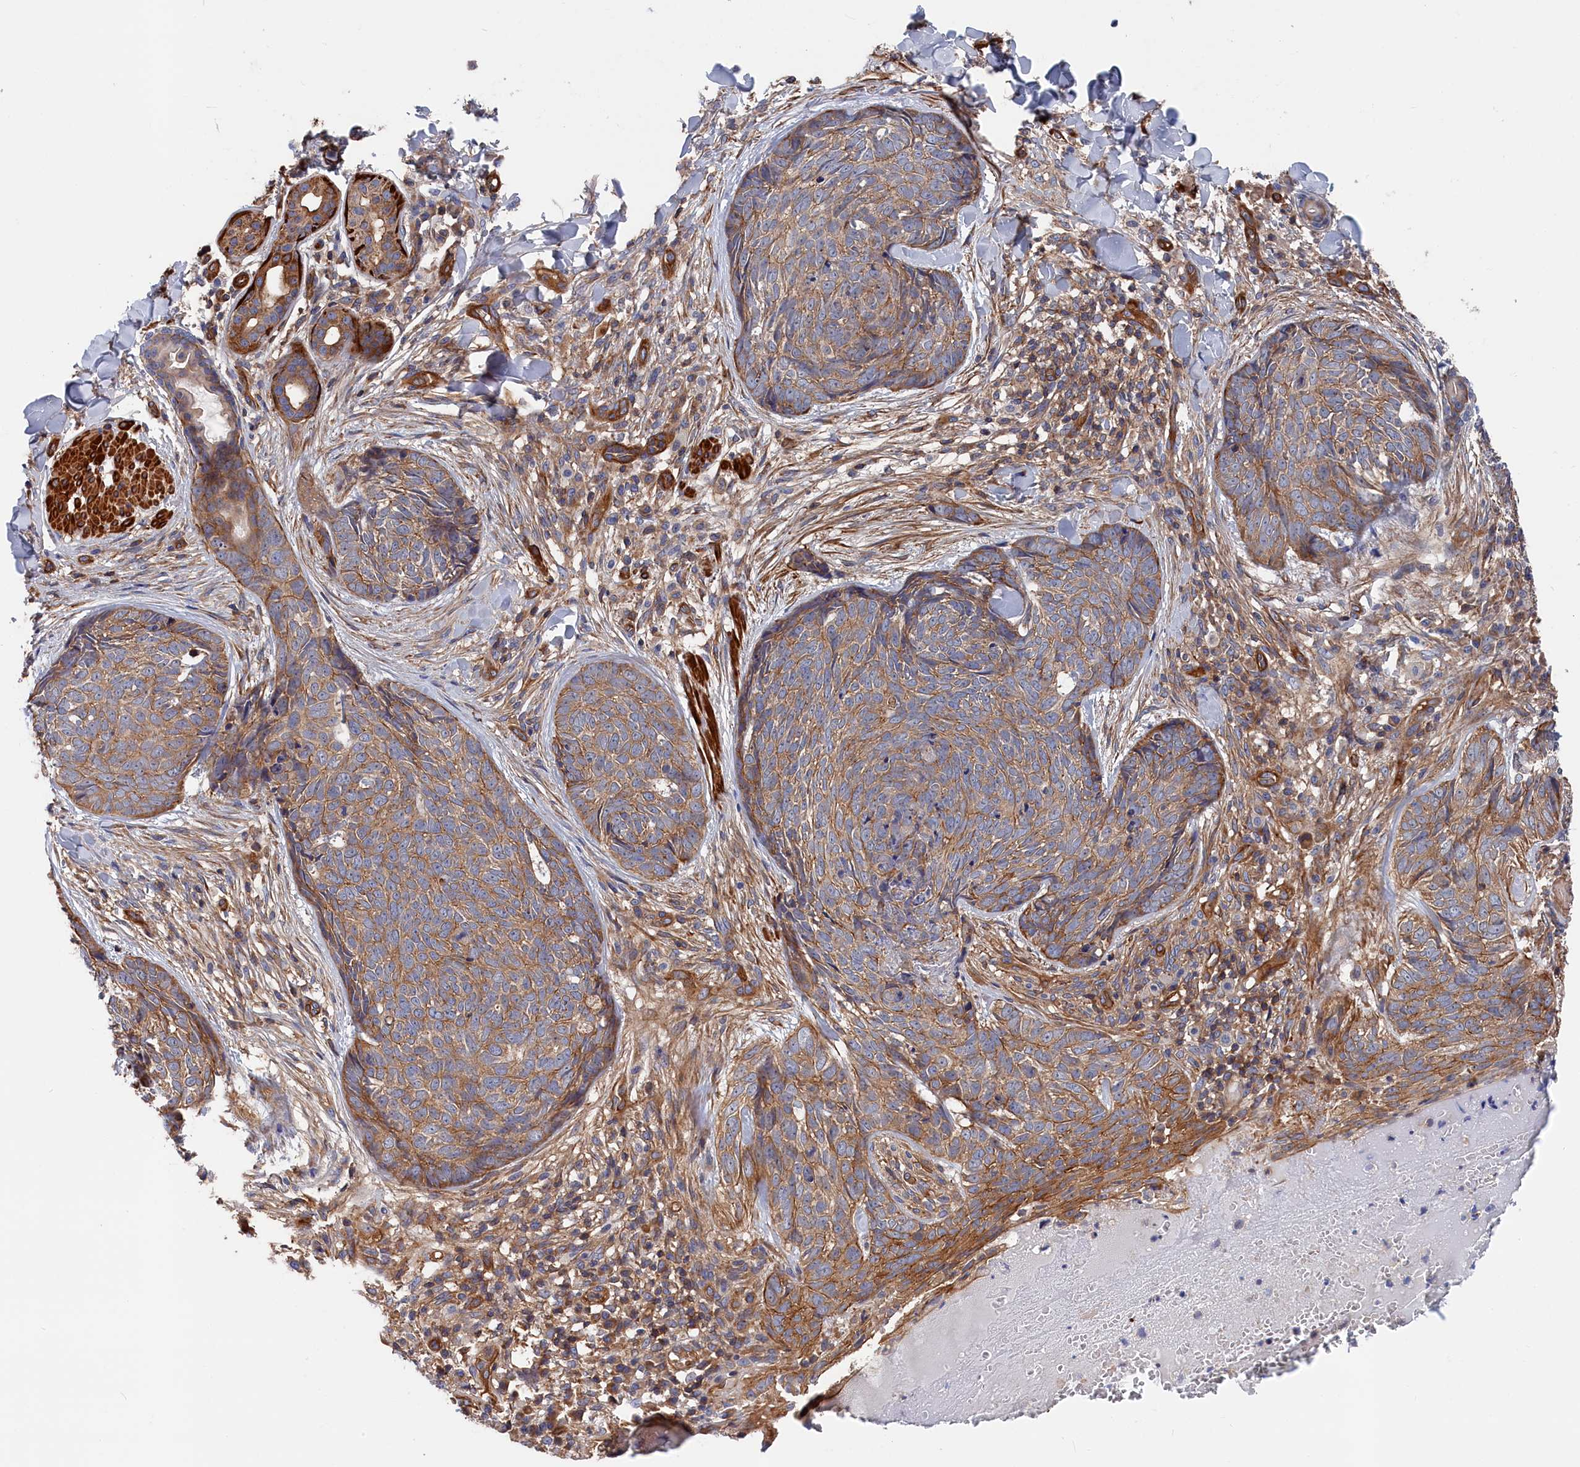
{"staining": {"intensity": "moderate", "quantity": ">75%", "location": "cytoplasmic/membranous"}, "tissue": "skin cancer", "cell_type": "Tumor cells", "image_type": "cancer", "snomed": [{"axis": "morphology", "description": "Basal cell carcinoma"}, {"axis": "topography", "description": "Skin"}], "caption": "This histopathology image demonstrates immunohistochemistry staining of skin cancer (basal cell carcinoma), with medium moderate cytoplasmic/membranous expression in about >75% of tumor cells.", "gene": "LDHD", "patient": {"sex": "female", "age": 61}}